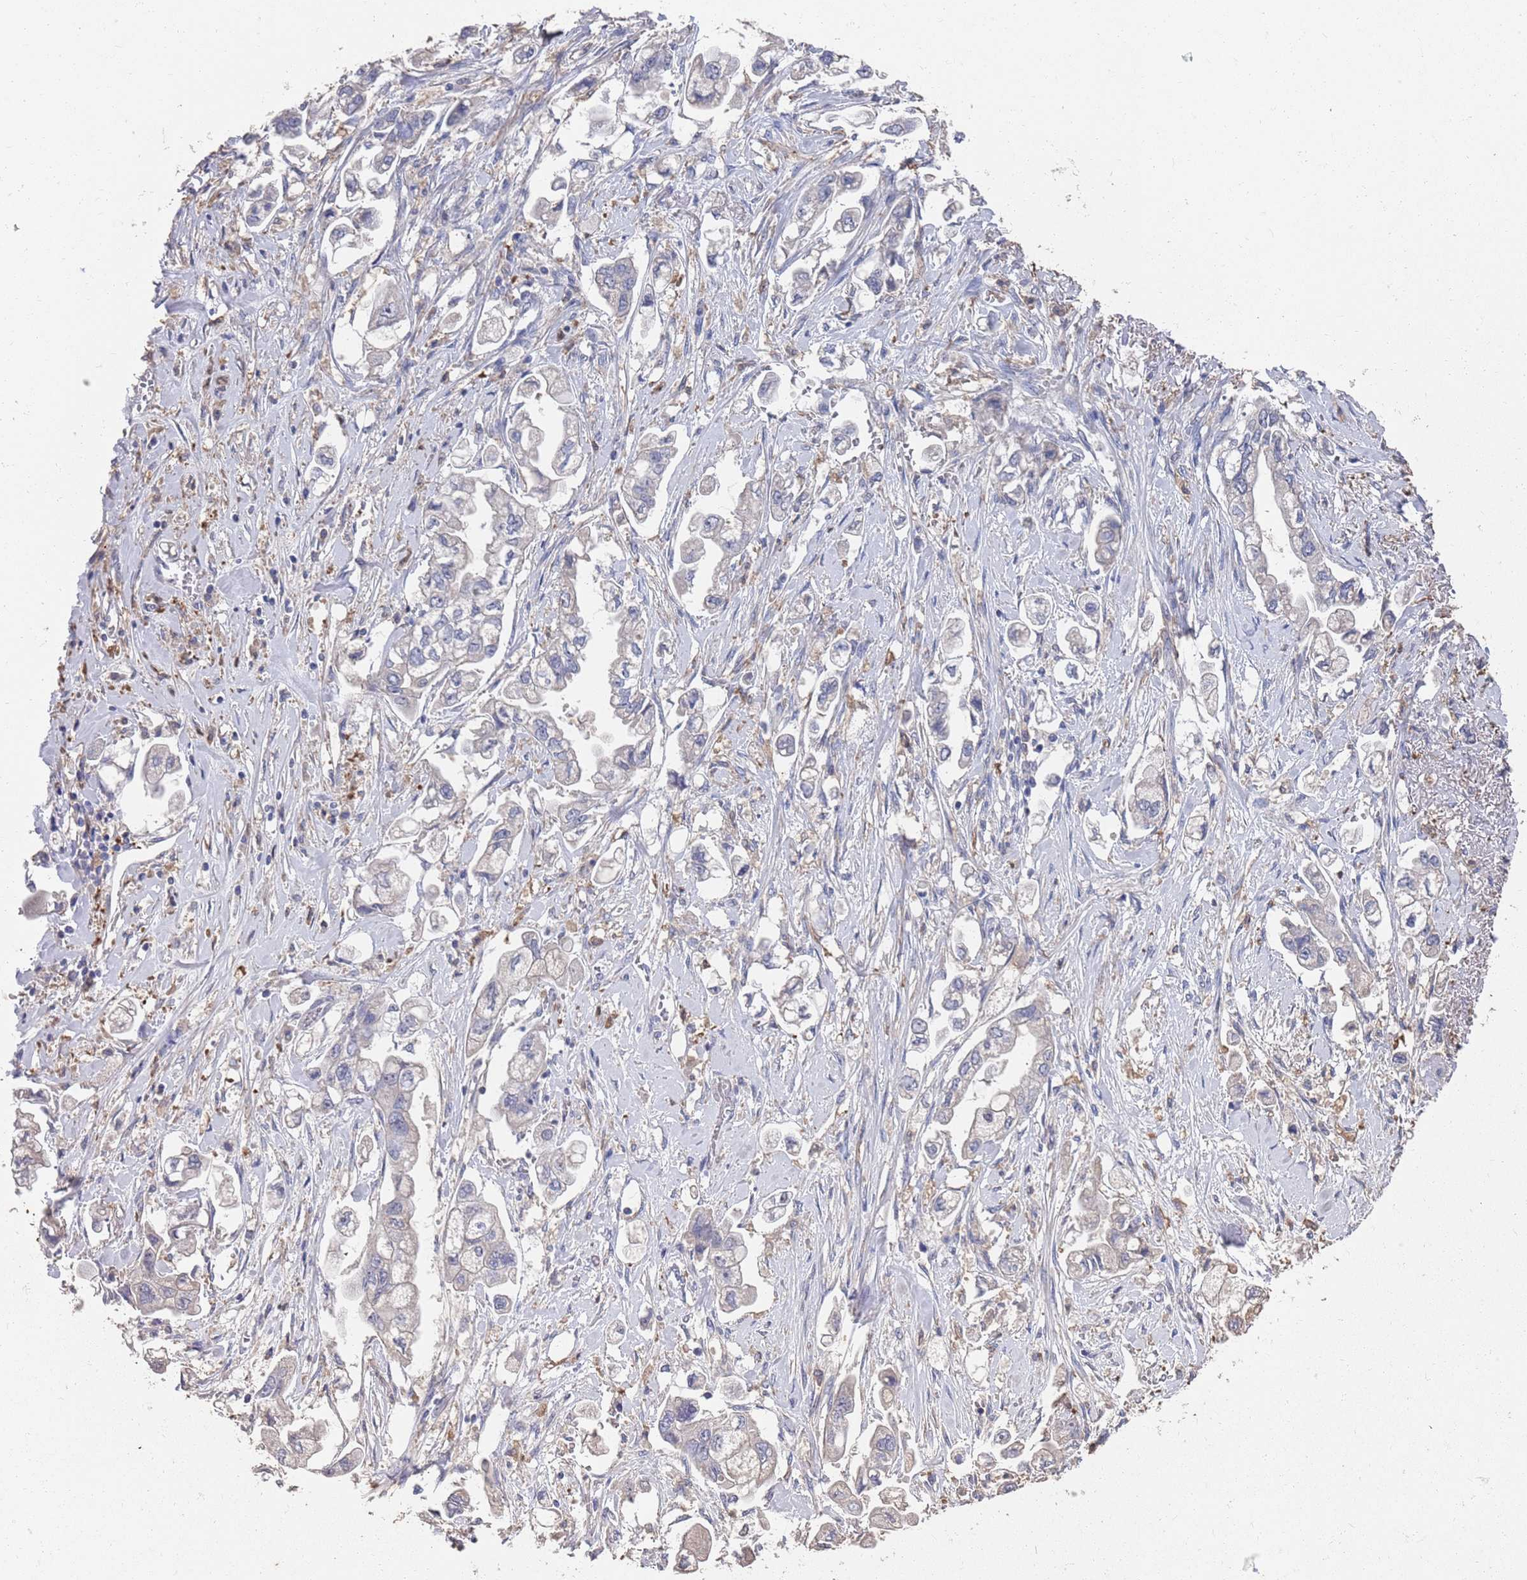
{"staining": {"intensity": "weak", "quantity": "<25%", "location": "cytoplasmic/membranous"}, "tissue": "stomach cancer", "cell_type": "Tumor cells", "image_type": "cancer", "snomed": [{"axis": "morphology", "description": "Adenocarcinoma, NOS"}, {"axis": "topography", "description": "Stomach"}], "caption": "The micrograph displays no significant expression in tumor cells of adenocarcinoma (stomach).", "gene": "BTBD18", "patient": {"sex": "male", "age": 62}}